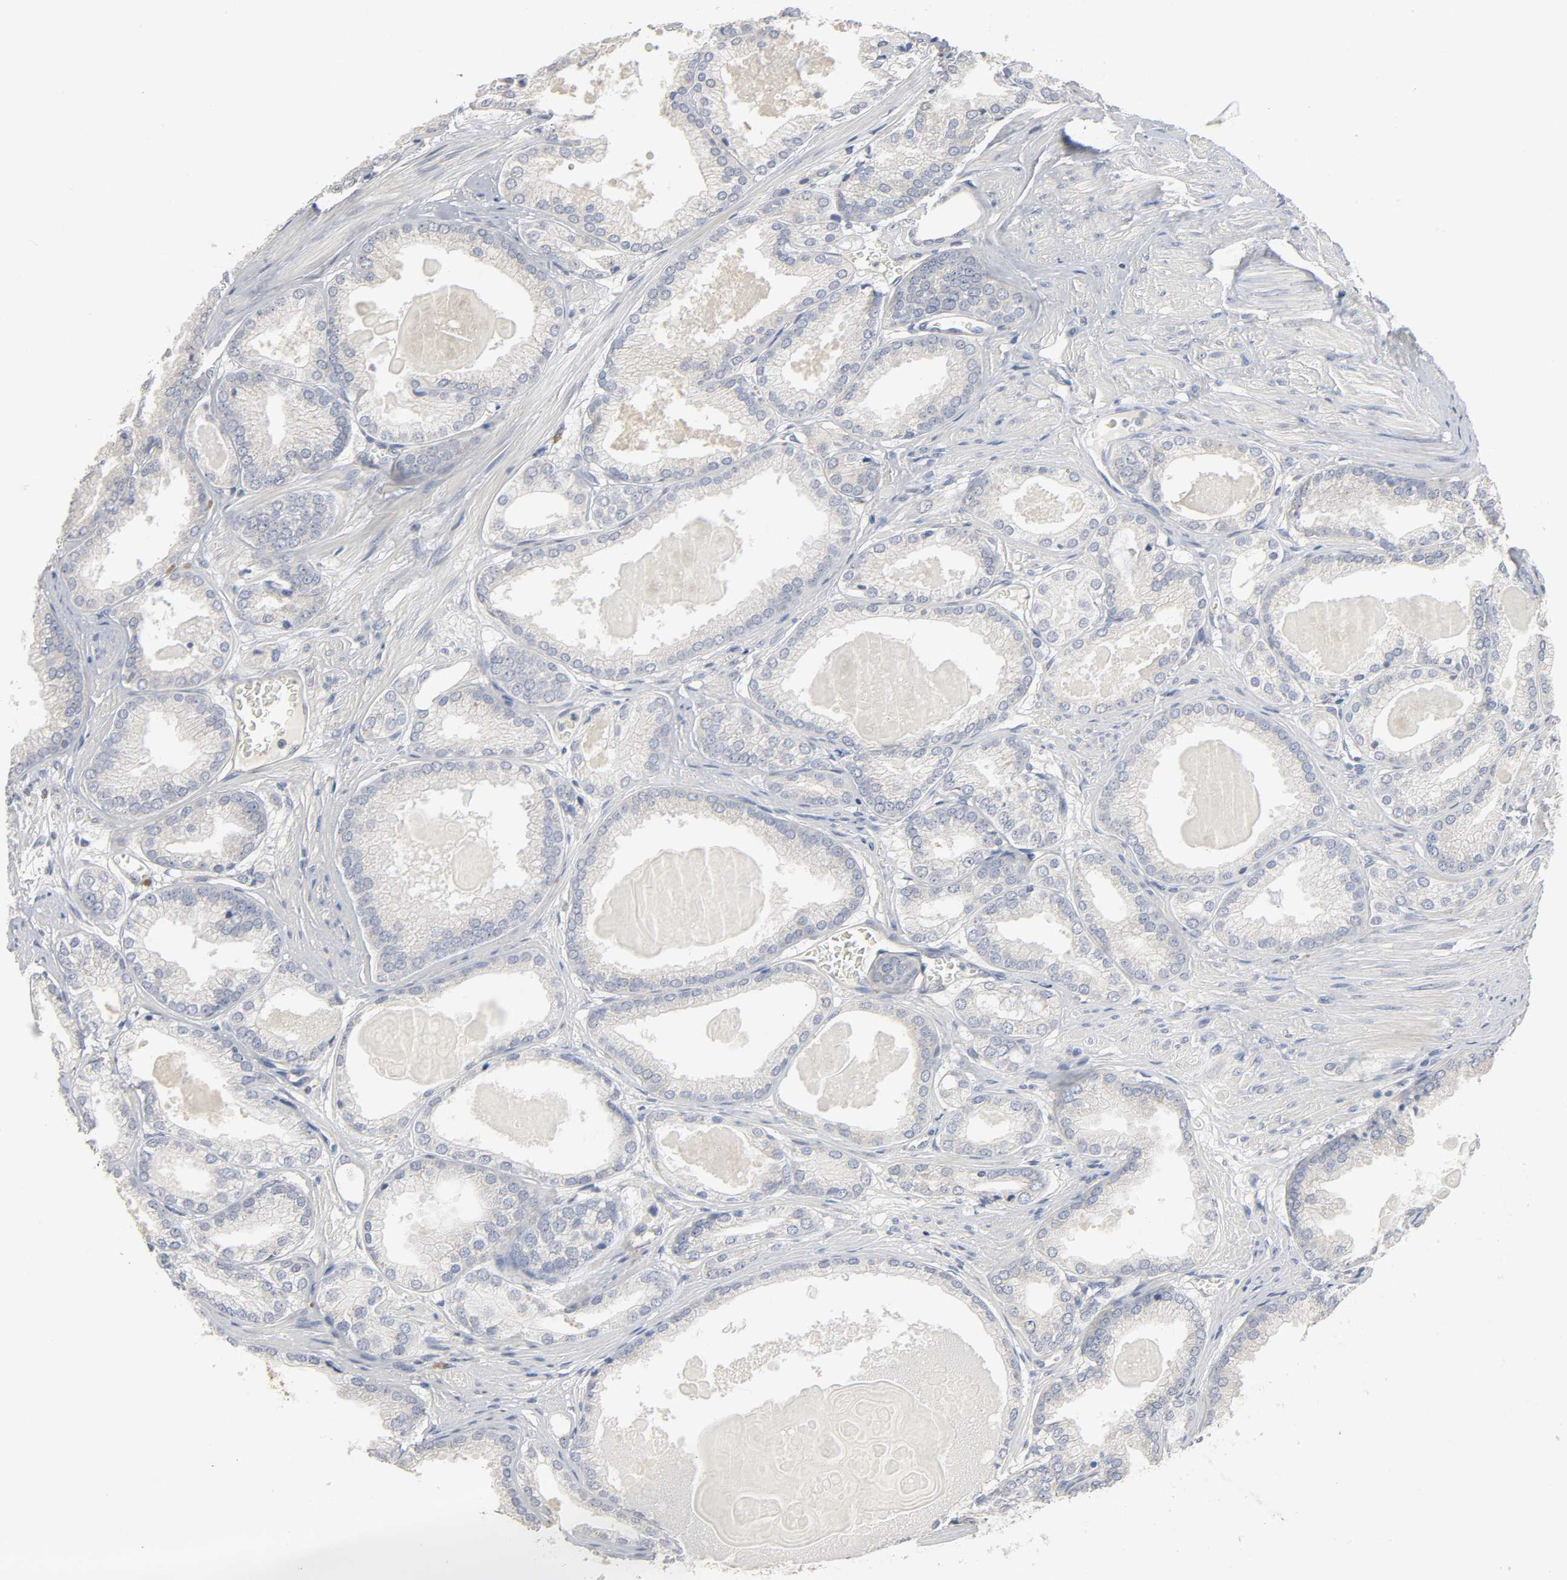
{"staining": {"intensity": "negative", "quantity": "none", "location": "none"}, "tissue": "prostate cancer", "cell_type": "Tumor cells", "image_type": "cancer", "snomed": [{"axis": "morphology", "description": "Adenocarcinoma, High grade"}, {"axis": "topography", "description": "Prostate"}], "caption": "This photomicrograph is of prostate cancer stained with IHC to label a protein in brown with the nuclei are counter-stained blue. There is no positivity in tumor cells.", "gene": "SLC10A2", "patient": {"sex": "male", "age": 61}}